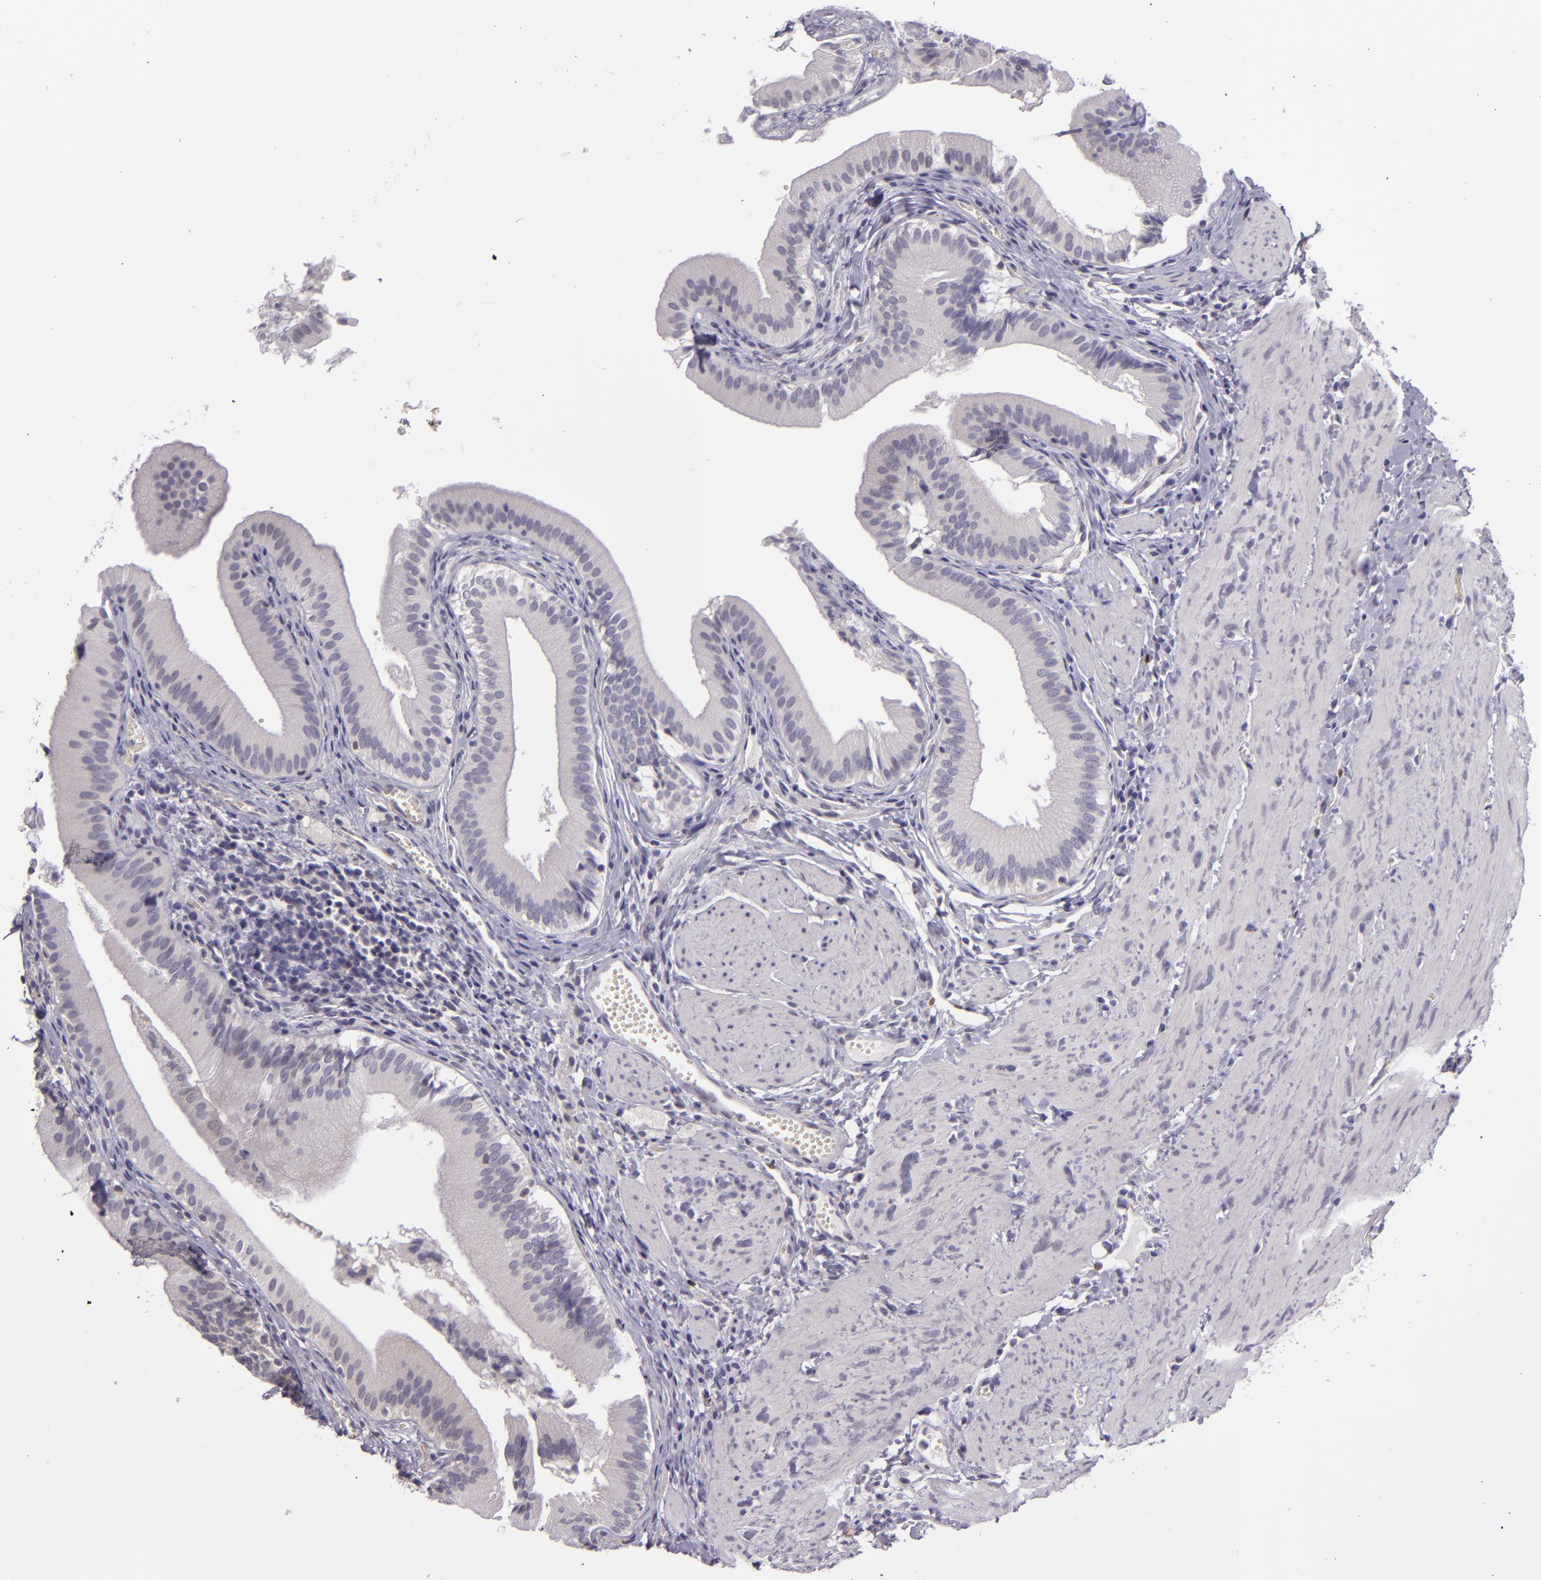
{"staining": {"intensity": "negative", "quantity": "none", "location": "none"}, "tissue": "gallbladder", "cell_type": "Glandular cells", "image_type": "normal", "snomed": [{"axis": "morphology", "description": "Normal tissue, NOS"}, {"axis": "topography", "description": "Gallbladder"}], "caption": "DAB immunohistochemical staining of normal gallbladder reveals no significant staining in glandular cells.", "gene": "SNCB", "patient": {"sex": "female", "age": 24}}